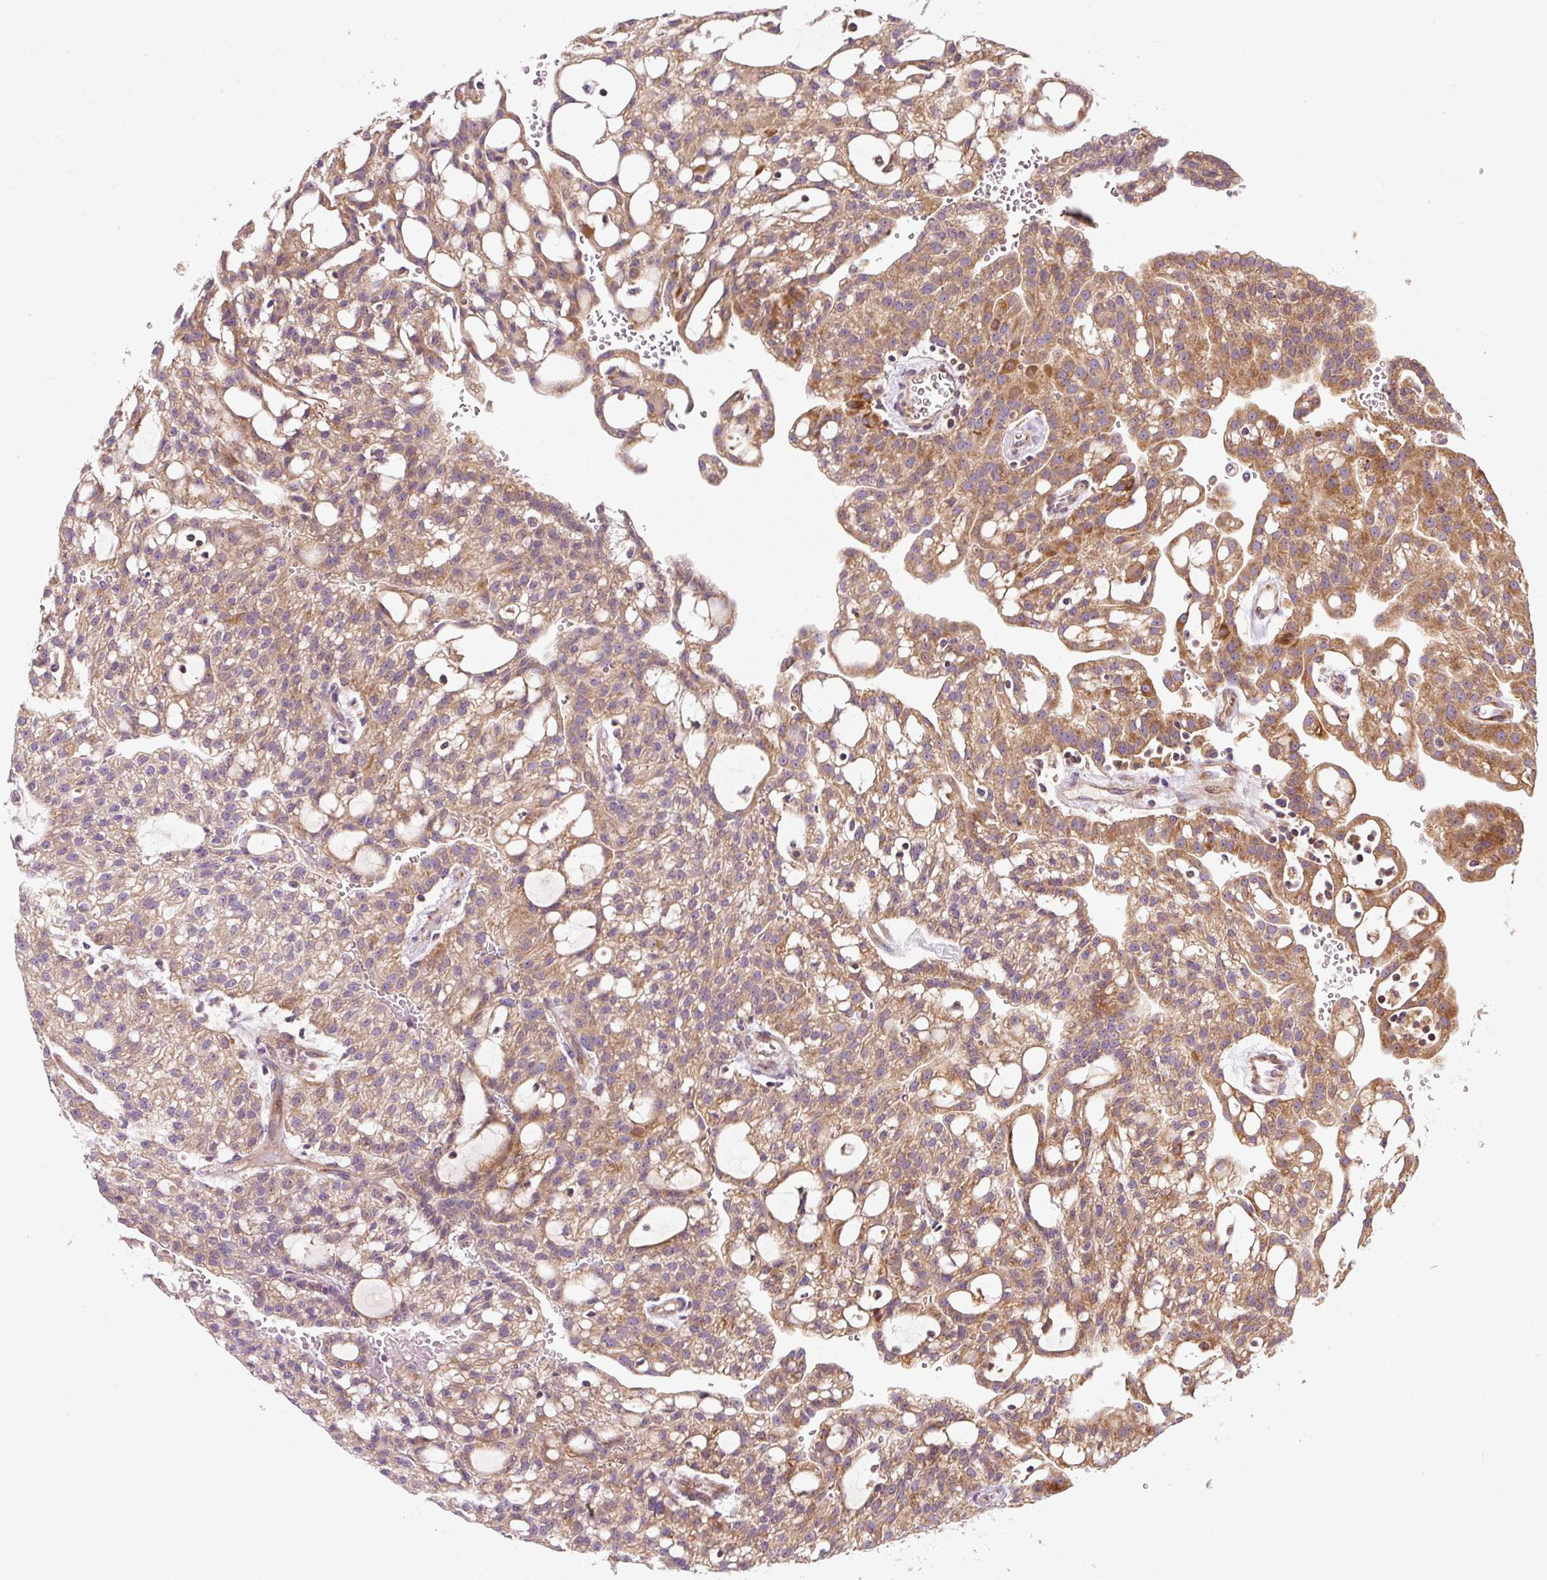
{"staining": {"intensity": "moderate", "quantity": ">75%", "location": "cytoplasmic/membranous"}, "tissue": "renal cancer", "cell_type": "Tumor cells", "image_type": "cancer", "snomed": [{"axis": "morphology", "description": "Adenocarcinoma, NOS"}, {"axis": "topography", "description": "Kidney"}], "caption": "This micrograph reveals IHC staining of human adenocarcinoma (renal), with medium moderate cytoplasmic/membranous expression in approximately >75% of tumor cells.", "gene": "PRSS48", "patient": {"sex": "male", "age": 63}}